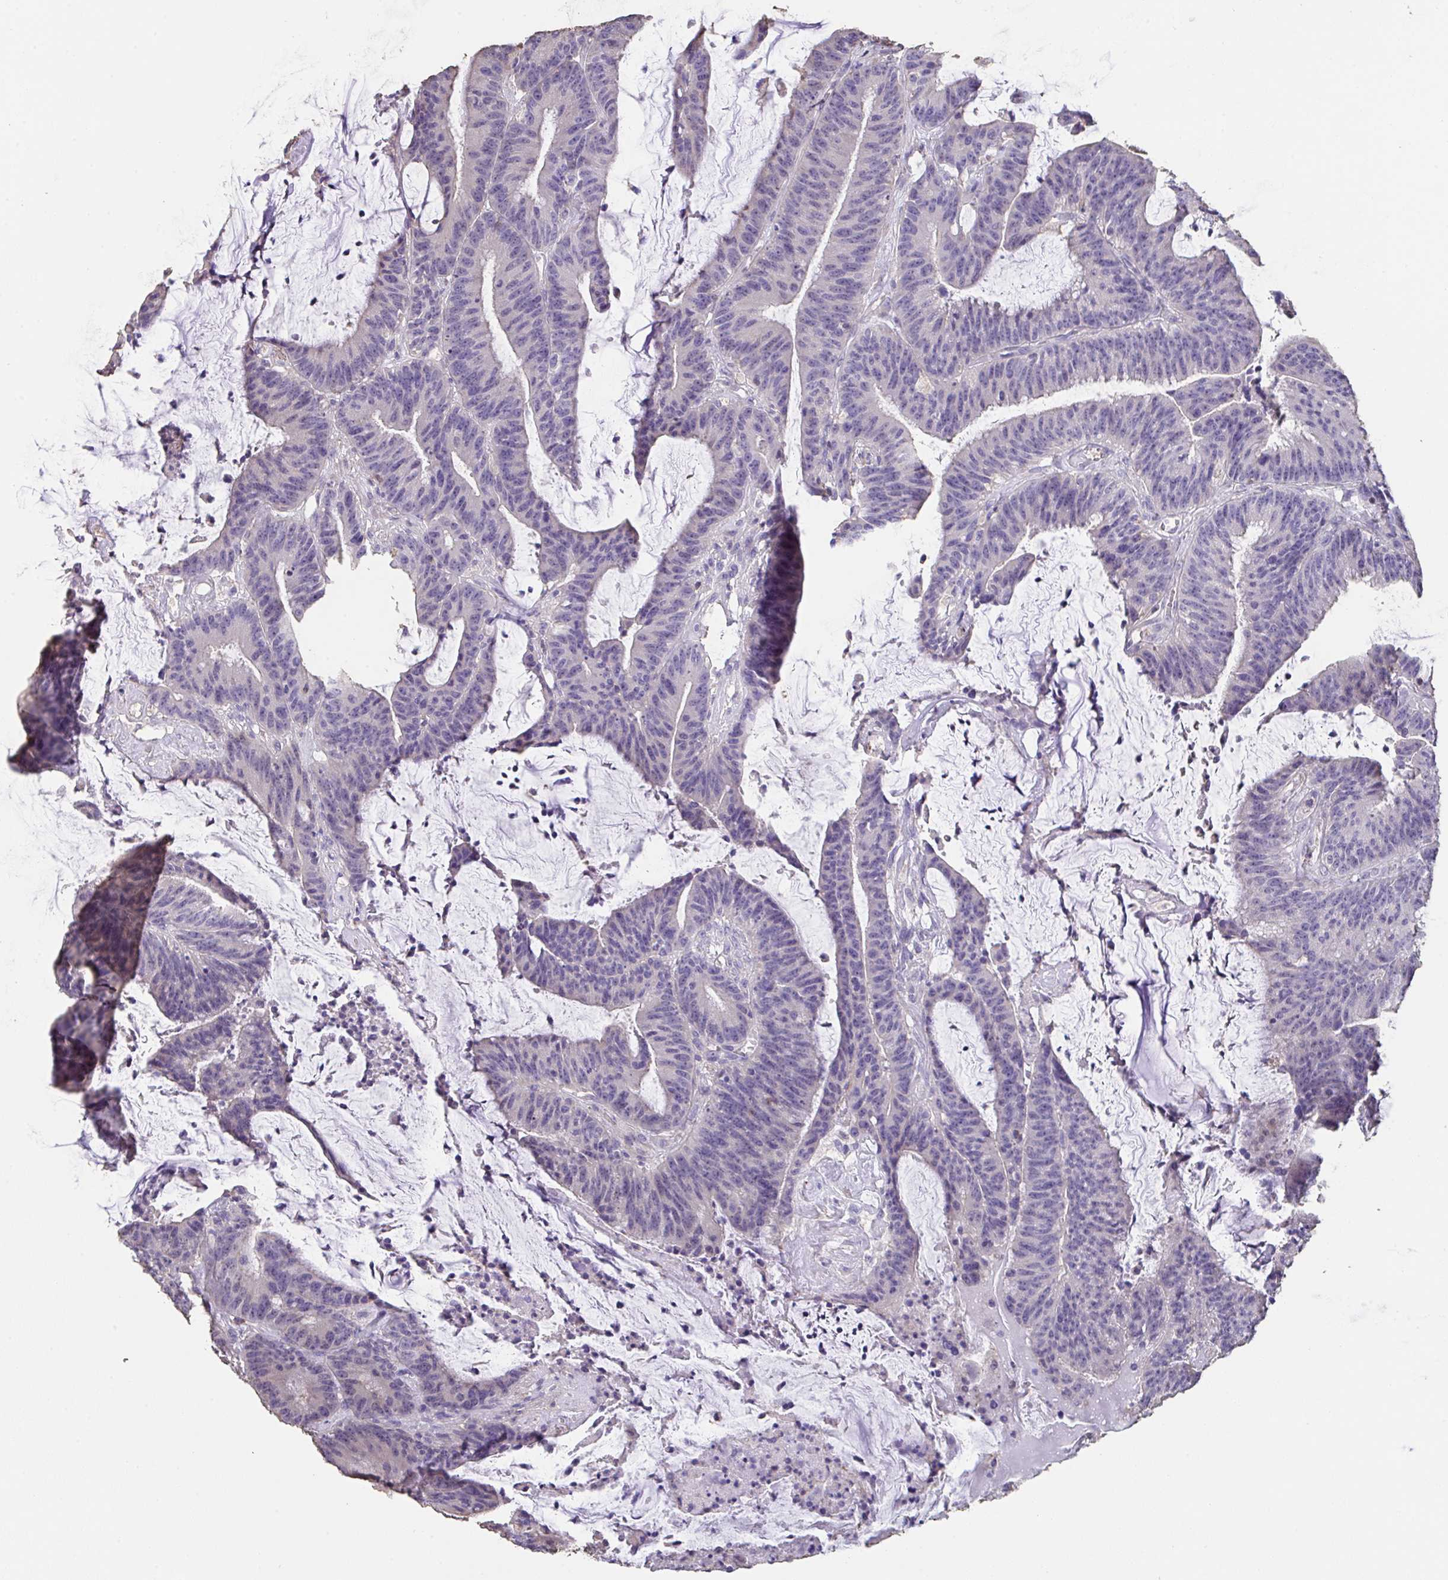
{"staining": {"intensity": "negative", "quantity": "none", "location": "none"}, "tissue": "colorectal cancer", "cell_type": "Tumor cells", "image_type": "cancer", "snomed": [{"axis": "morphology", "description": "Adenocarcinoma, NOS"}, {"axis": "topography", "description": "Colon"}], "caption": "Micrograph shows no protein staining in tumor cells of colorectal cancer tissue.", "gene": "IL23R", "patient": {"sex": "female", "age": 78}}